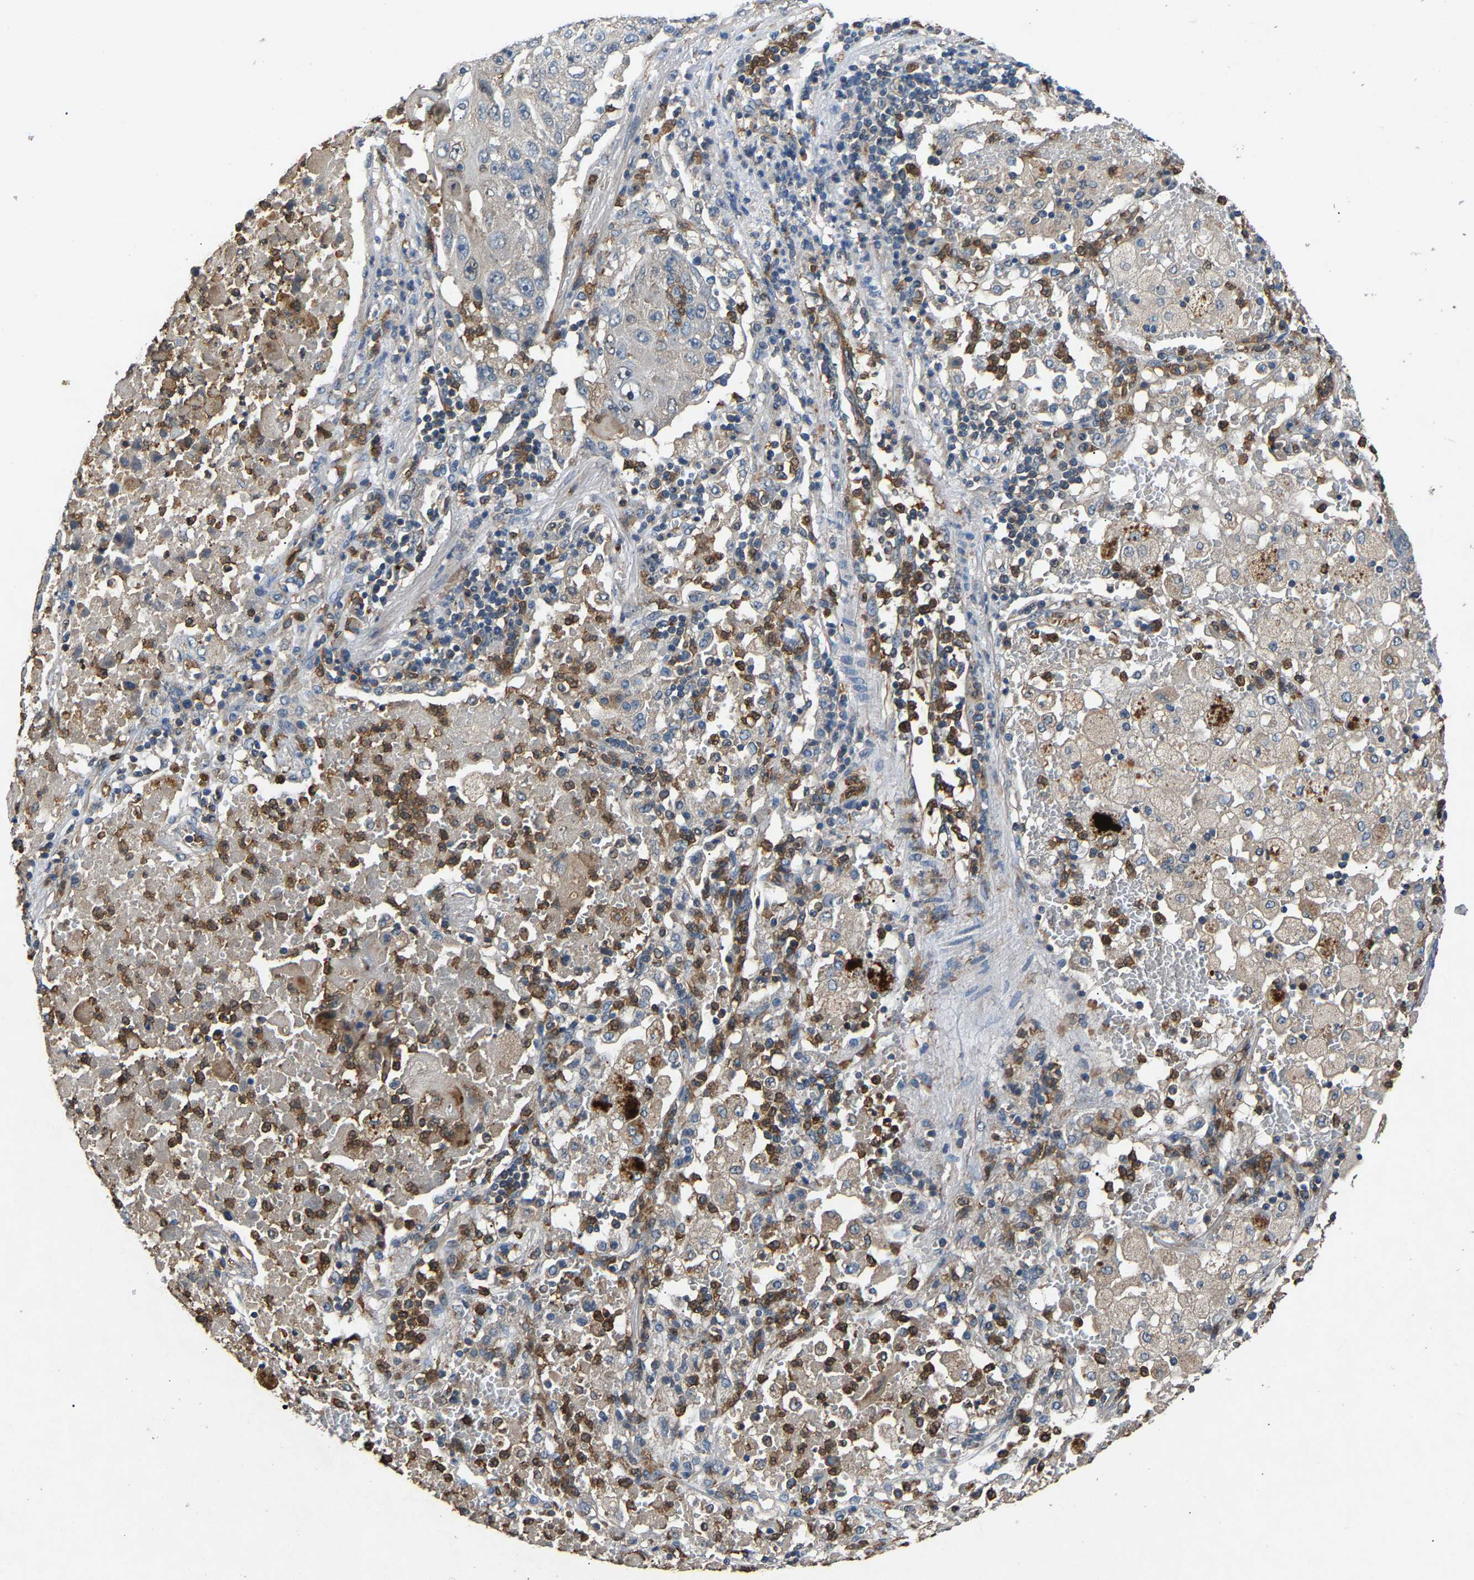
{"staining": {"intensity": "negative", "quantity": "none", "location": "none"}, "tissue": "lung cancer", "cell_type": "Tumor cells", "image_type": "cancer", "snomed": [{"axis": "morphology", "description": "Squamous cell carcinoma, NOS"}, {"axis": "topography", "description": "Lung"}], "caption": "This is an immunohistochemistry (IHC) image of lung squamous cell carcinoma. There is no staining in tumor cells.", "gene": "PPID", "patient": {"sex": "male", "age": 61}}